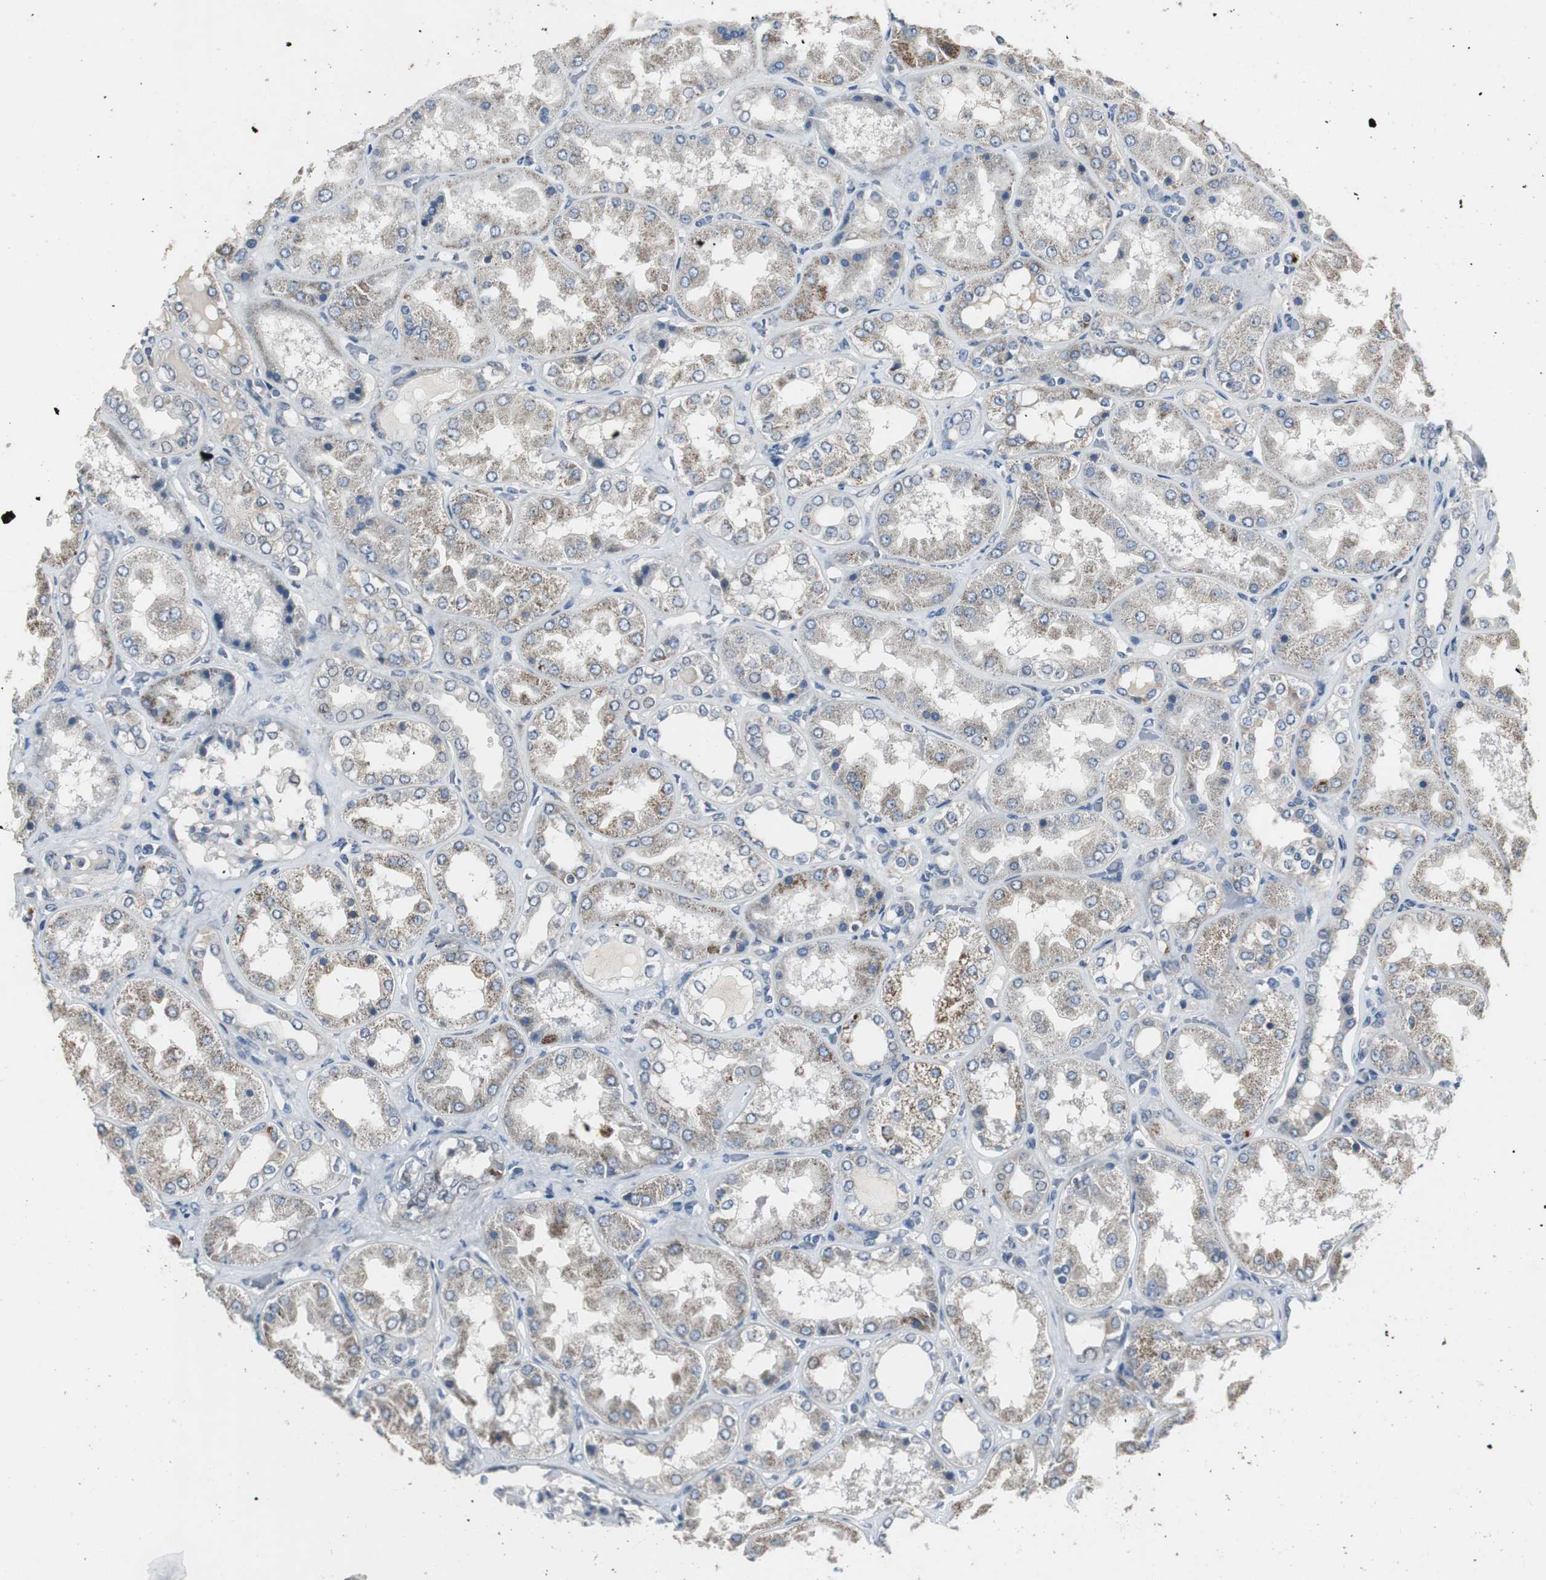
{"staining": {"intensity": "negative", "quantity": "none", "location": "none"}, "tissue": "kidney", "cell_type": "Cells in glomeruli", "image_type": "normal", "snomed": [{"axis": "morphology", "description": "Normal tissue, NOS"}, {"axis": "topography", "description": "Kidney"}], "caption": "A high-resolution histopathology image shows IHC staining of normal kidney, which exhibits no significant positivity in cells in glomeruli.", "gene": "MYT1", "patient": {"sex": "female", "age": 56}}